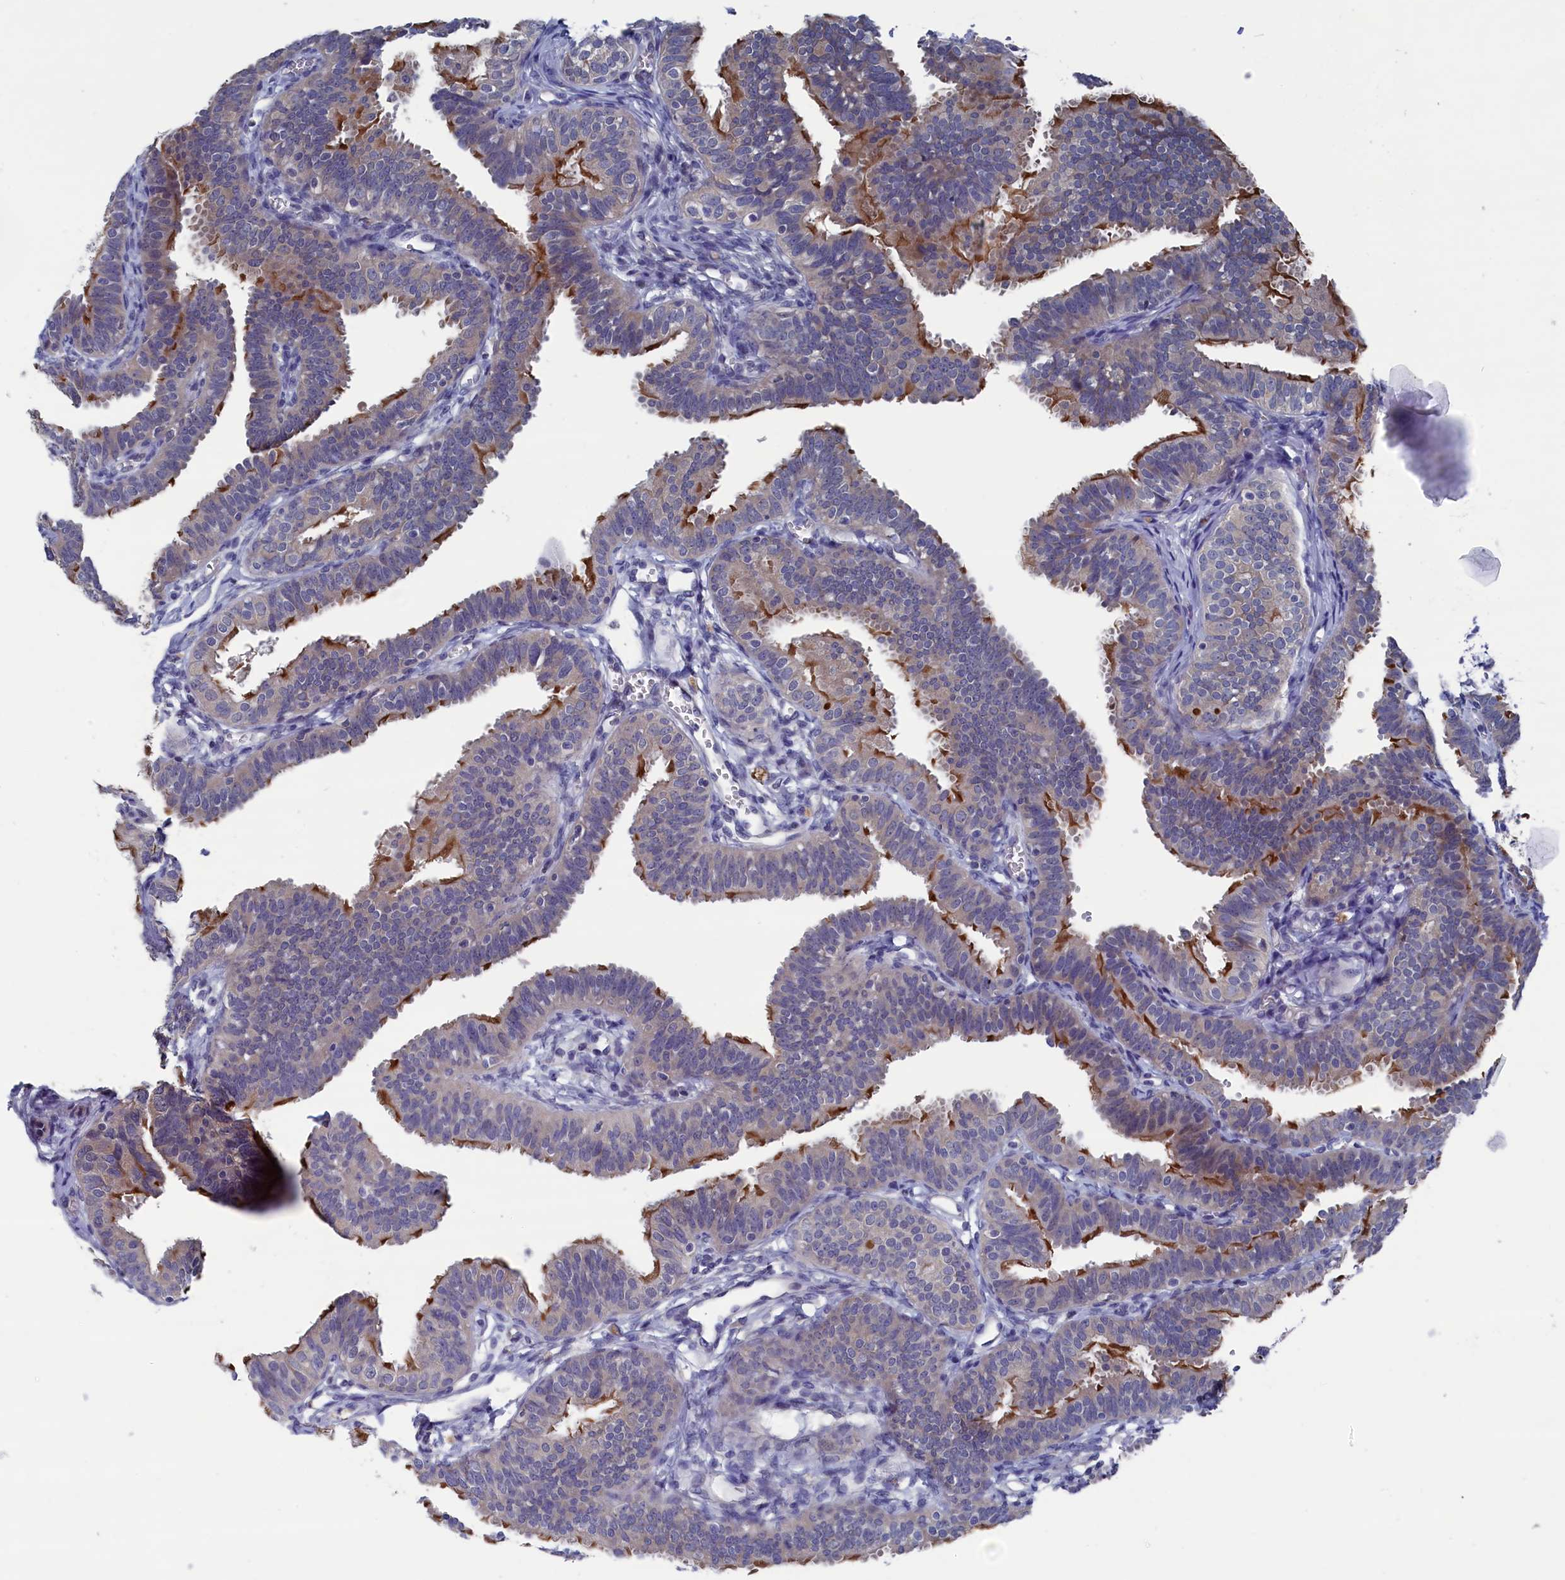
{"staining": {"intensity": "strong", "quantity": "25%-75%", "location": "cytoplasmic/membranous"}, "tissue": "fallopian tube", "cell_type": "Glandular cells", "image_type": "normal", "snomed": [{"axis": "morphology", "description": "Normal tissue, NOS"}, {"axis": "topography", "description": "Fallopian tube"}], "caption": "A high amount of strong cytoplasmic/membranous staining is seen in approximately 25%-75% of glandular cells in unremarkable fallopian tube.", "gene": "SPATA13", "patient": {"sex": "female", "age": 35}}